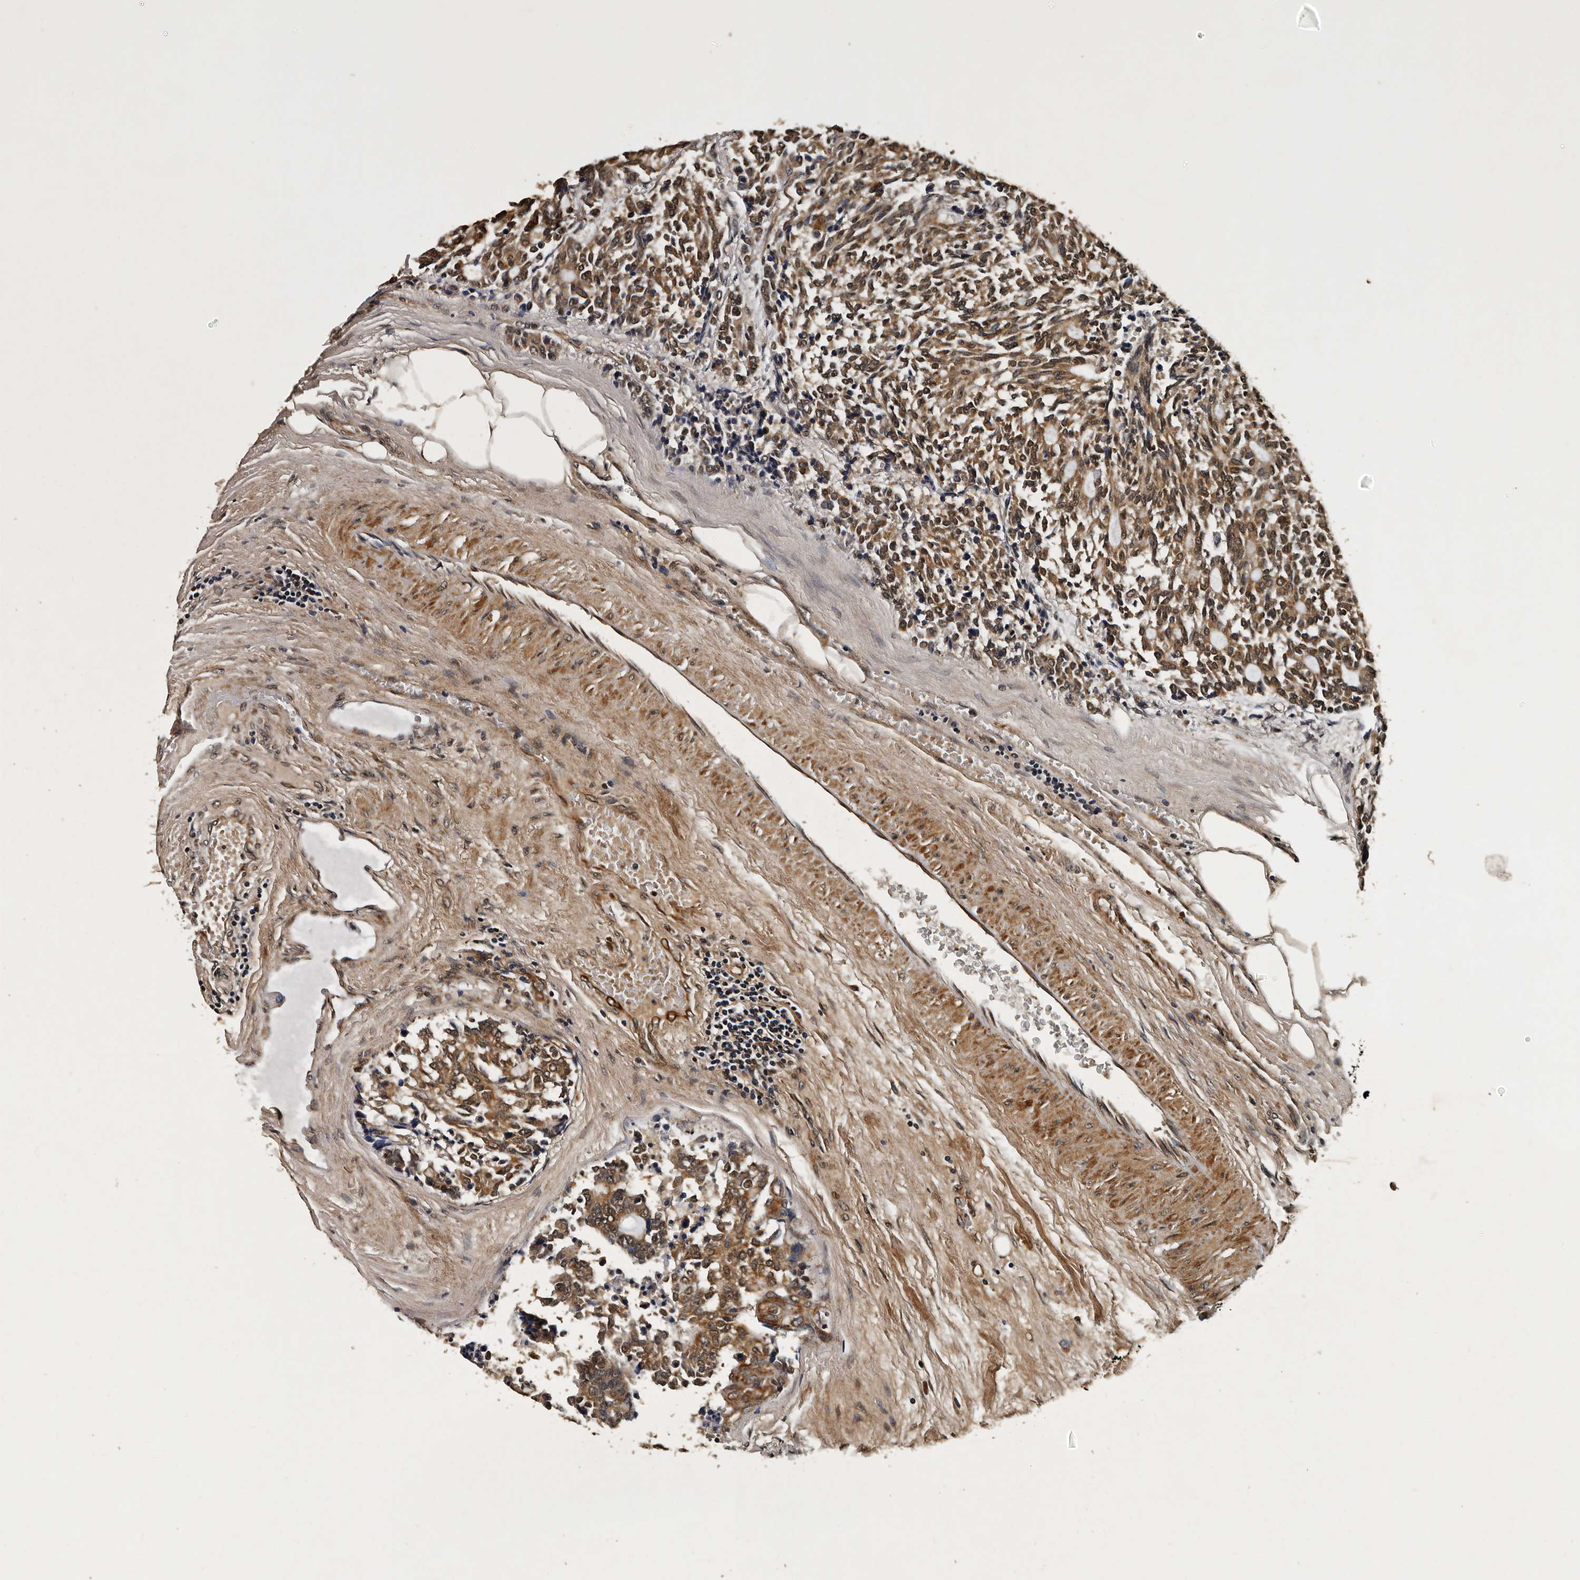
{"staining": {"intensity": "moderate", "quantity": ">75%", "location": "cytoplasmic/membranous,nuclear"}, "tissue": "carcinoid", "cell_type": "Tumor cells", "image_type": "cancer", "snomed": [{"axis": "morphology", "description": "Carcinoid, malignant, NOS"}, {"axis": "topography", "description": "Pancreas"}], "caption": "The histopathology image demonstrates staining of carcinoid, revealing moderate cytoplasmic/membranous and nuclear protein staining (brown color) within tumor cells.", "gene": "CPNE3", "patient": {"sex": "female", "age": 54}}